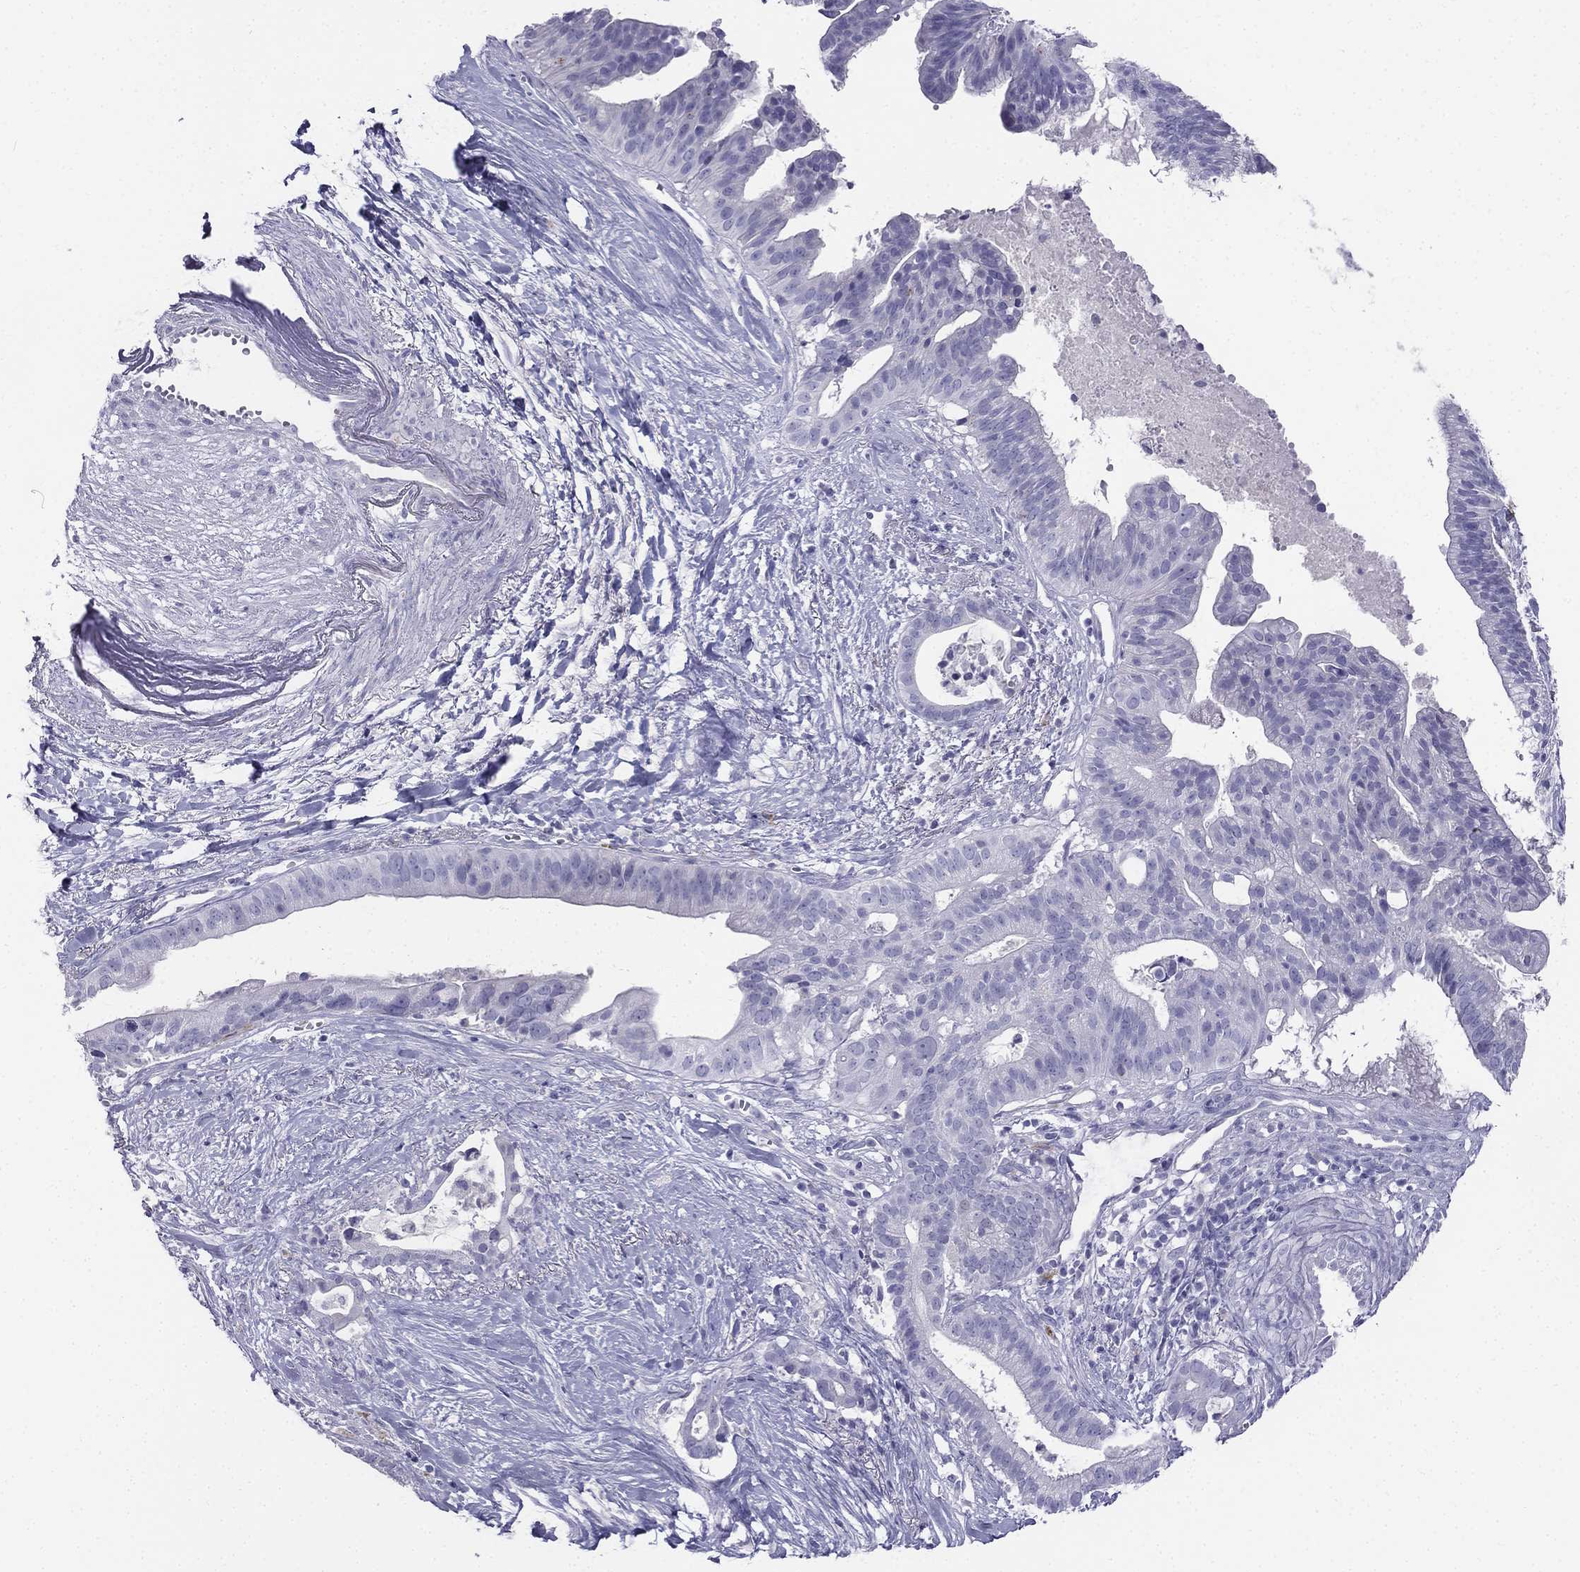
{"staining": {"intensity": "negative", "quantity": "none", "location": "none"}, "tissue": "pancreatic cancer", "cell_type": "Tumor cells", "image_type": "cancer", "snomed": [{"axis": "morphology", "description": "Adenocarcinoma, NOS"}, {"axis": "topography", "description": "Pancreas"}], "caption": "This image is of adenocarcinoma (pancreatic) stained with IHC to label a protein in brown with the nuclei are counter-stained blue. There is no staining in tumor cells.", "gene": "ALOXE3", "patient": {"sex": "male", "age": 61}}